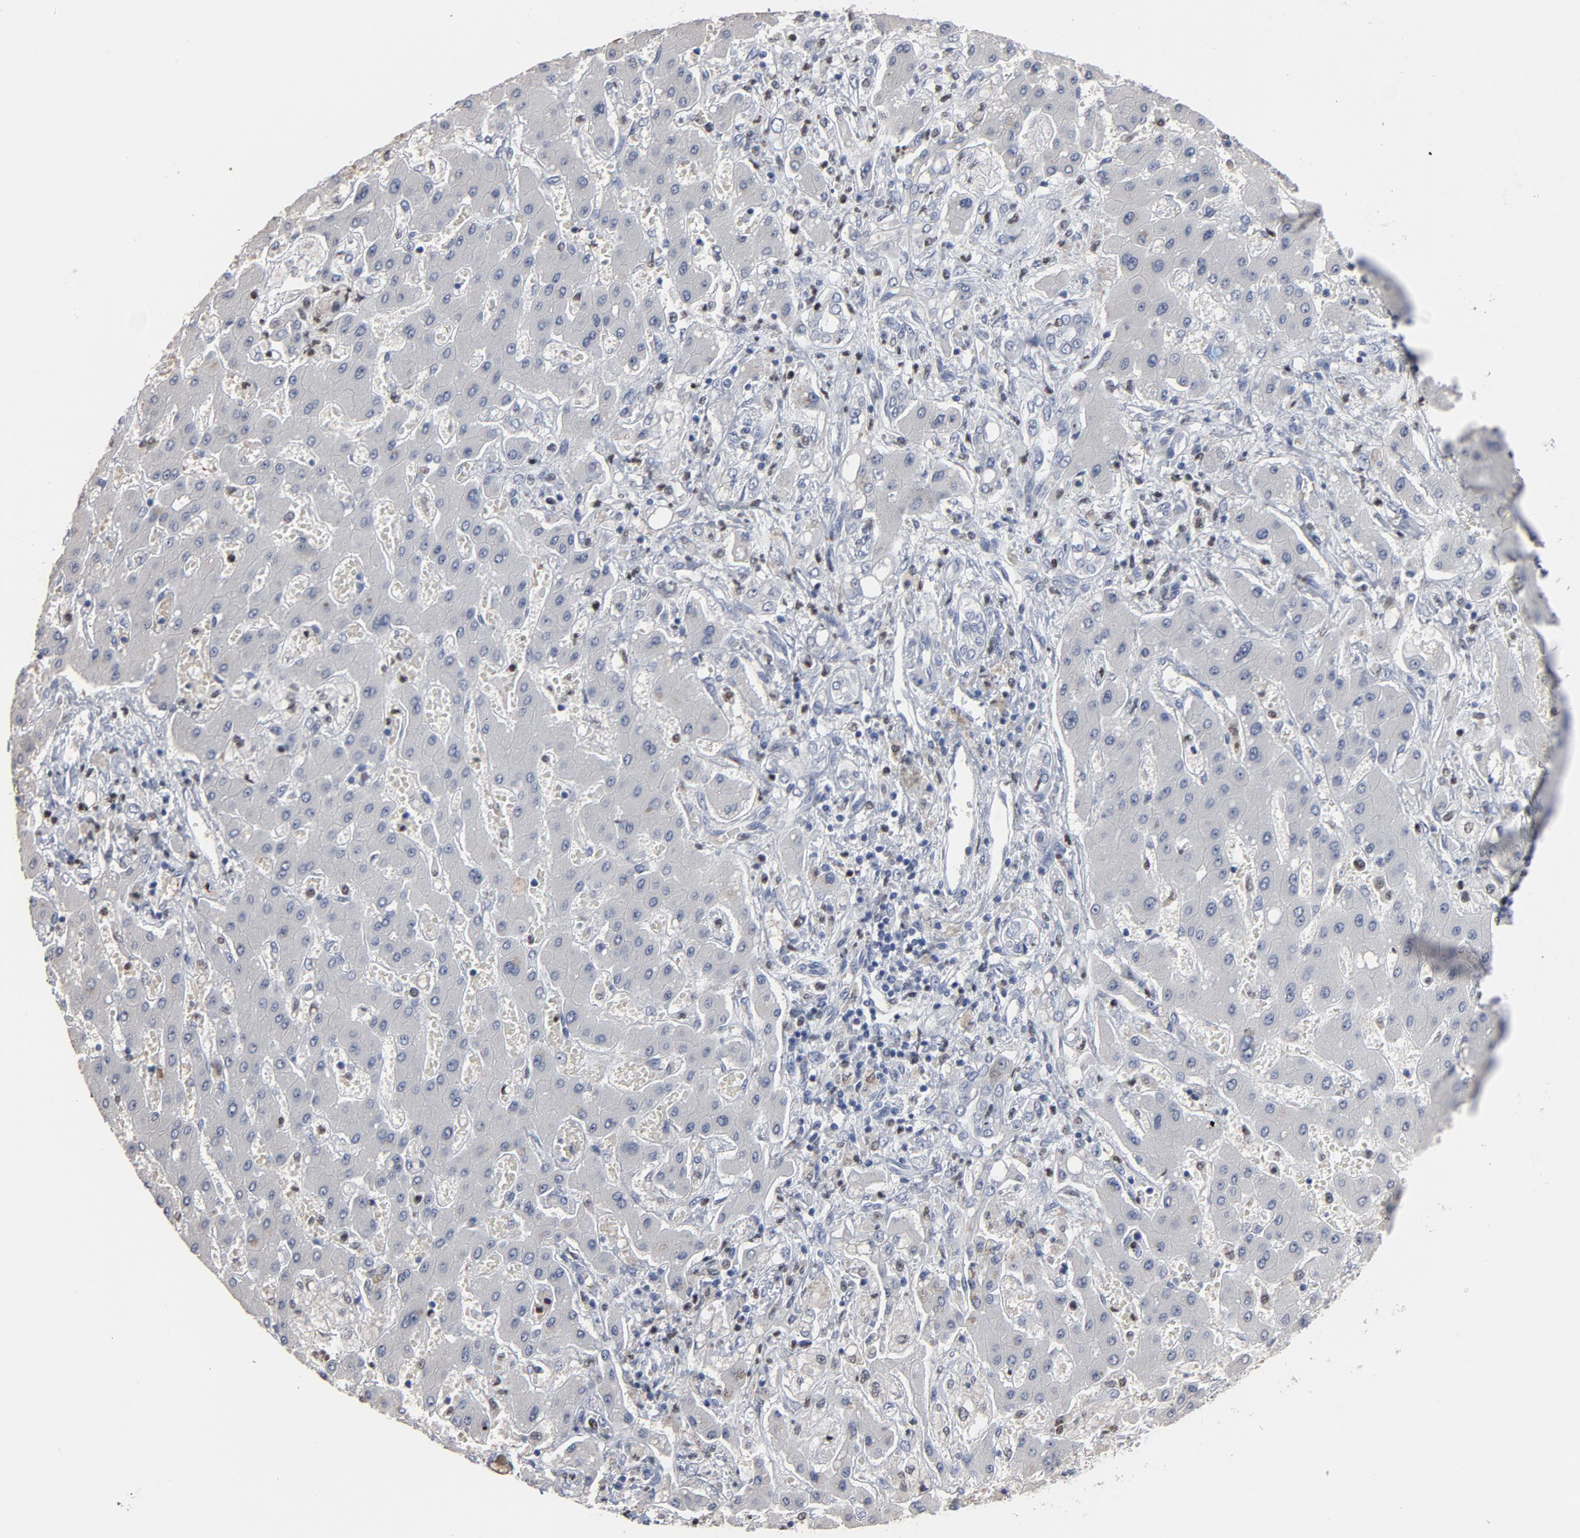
{"staining": {"intensity": "negative", "quantity": "none", "location": "none"}, "tissue": "liver cancer", "cell_type": "Tumor cells", "image_type": "cancer", "snomed": [{"axis": "morphology", "description": "Cholangiocarcinoma"}, {"axis": "topography", "description": "Liver"}], "caption": "This photomicrograph is of liver cancer stained with immunohistochemistry (IHC) to label a protein in brown with the nuclei are counter-stained blue. There is no staining in tumor cells.", "gene": "SPI1", "patient": {"sex": "male", "age": 50}}